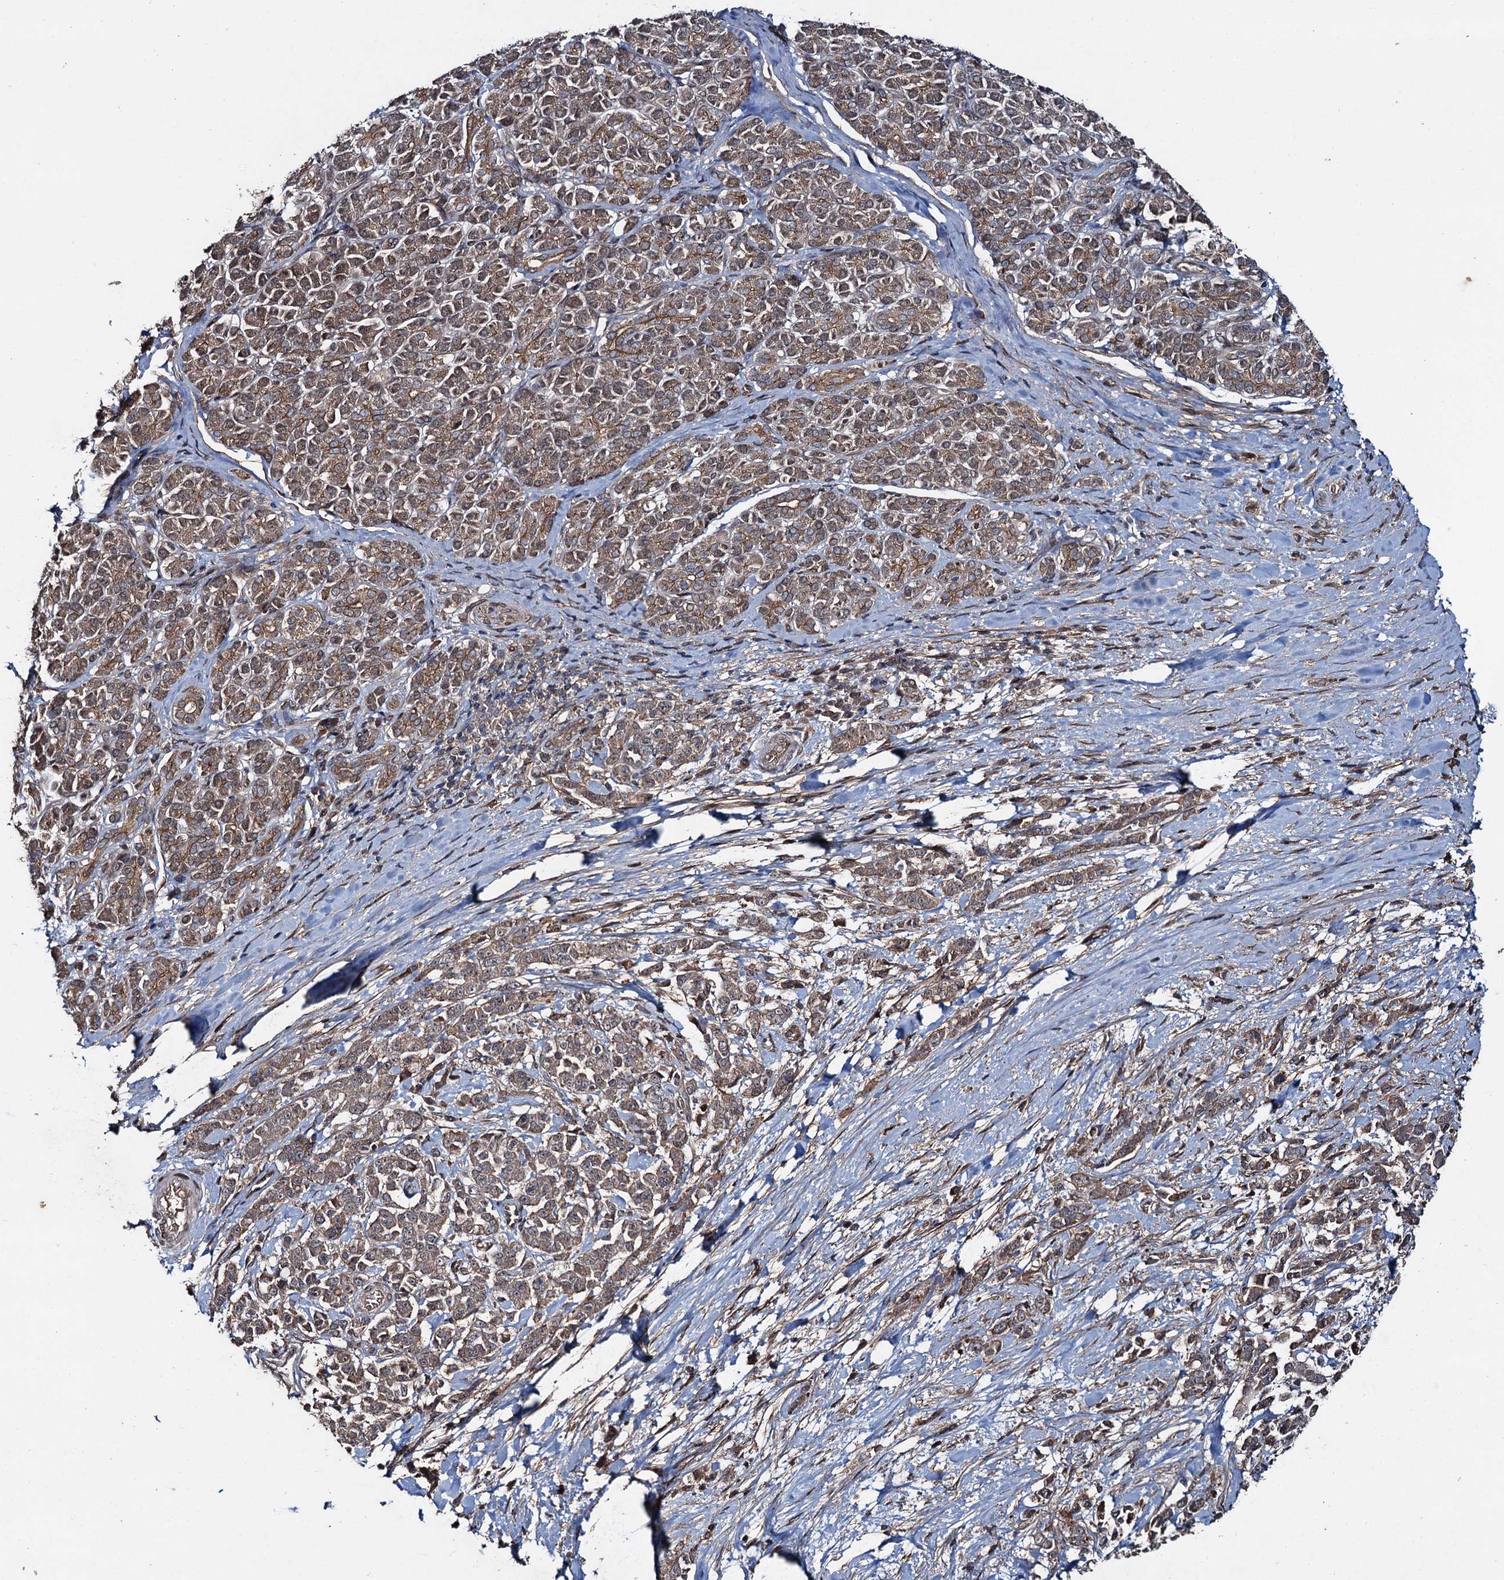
{"staining": {"intensity": "moderate", "quantity": ">75%", "location": "cytoplasmic/membranous"}, "tissue": "pancreatic cancer", "cell_type": "Tumor cells", "image_type": "cancer", "snomed": [{"axis": "morphology", "description": "Normal tissue, NOS"}, {"axis": "morphology", "description": "Adenocarcinoma, NOS"}, {"axis": "topography", "description": "Pancreas"}], "caption": "Human adenocarcinoma (pancreatic) stained for a protein (brown) displays moderate cytoplasmic/membranous positive expression in approximately >75% of tumor cells.", "gene": "RHOBTB1", "patient": {"sex": "female", "age": 64}}